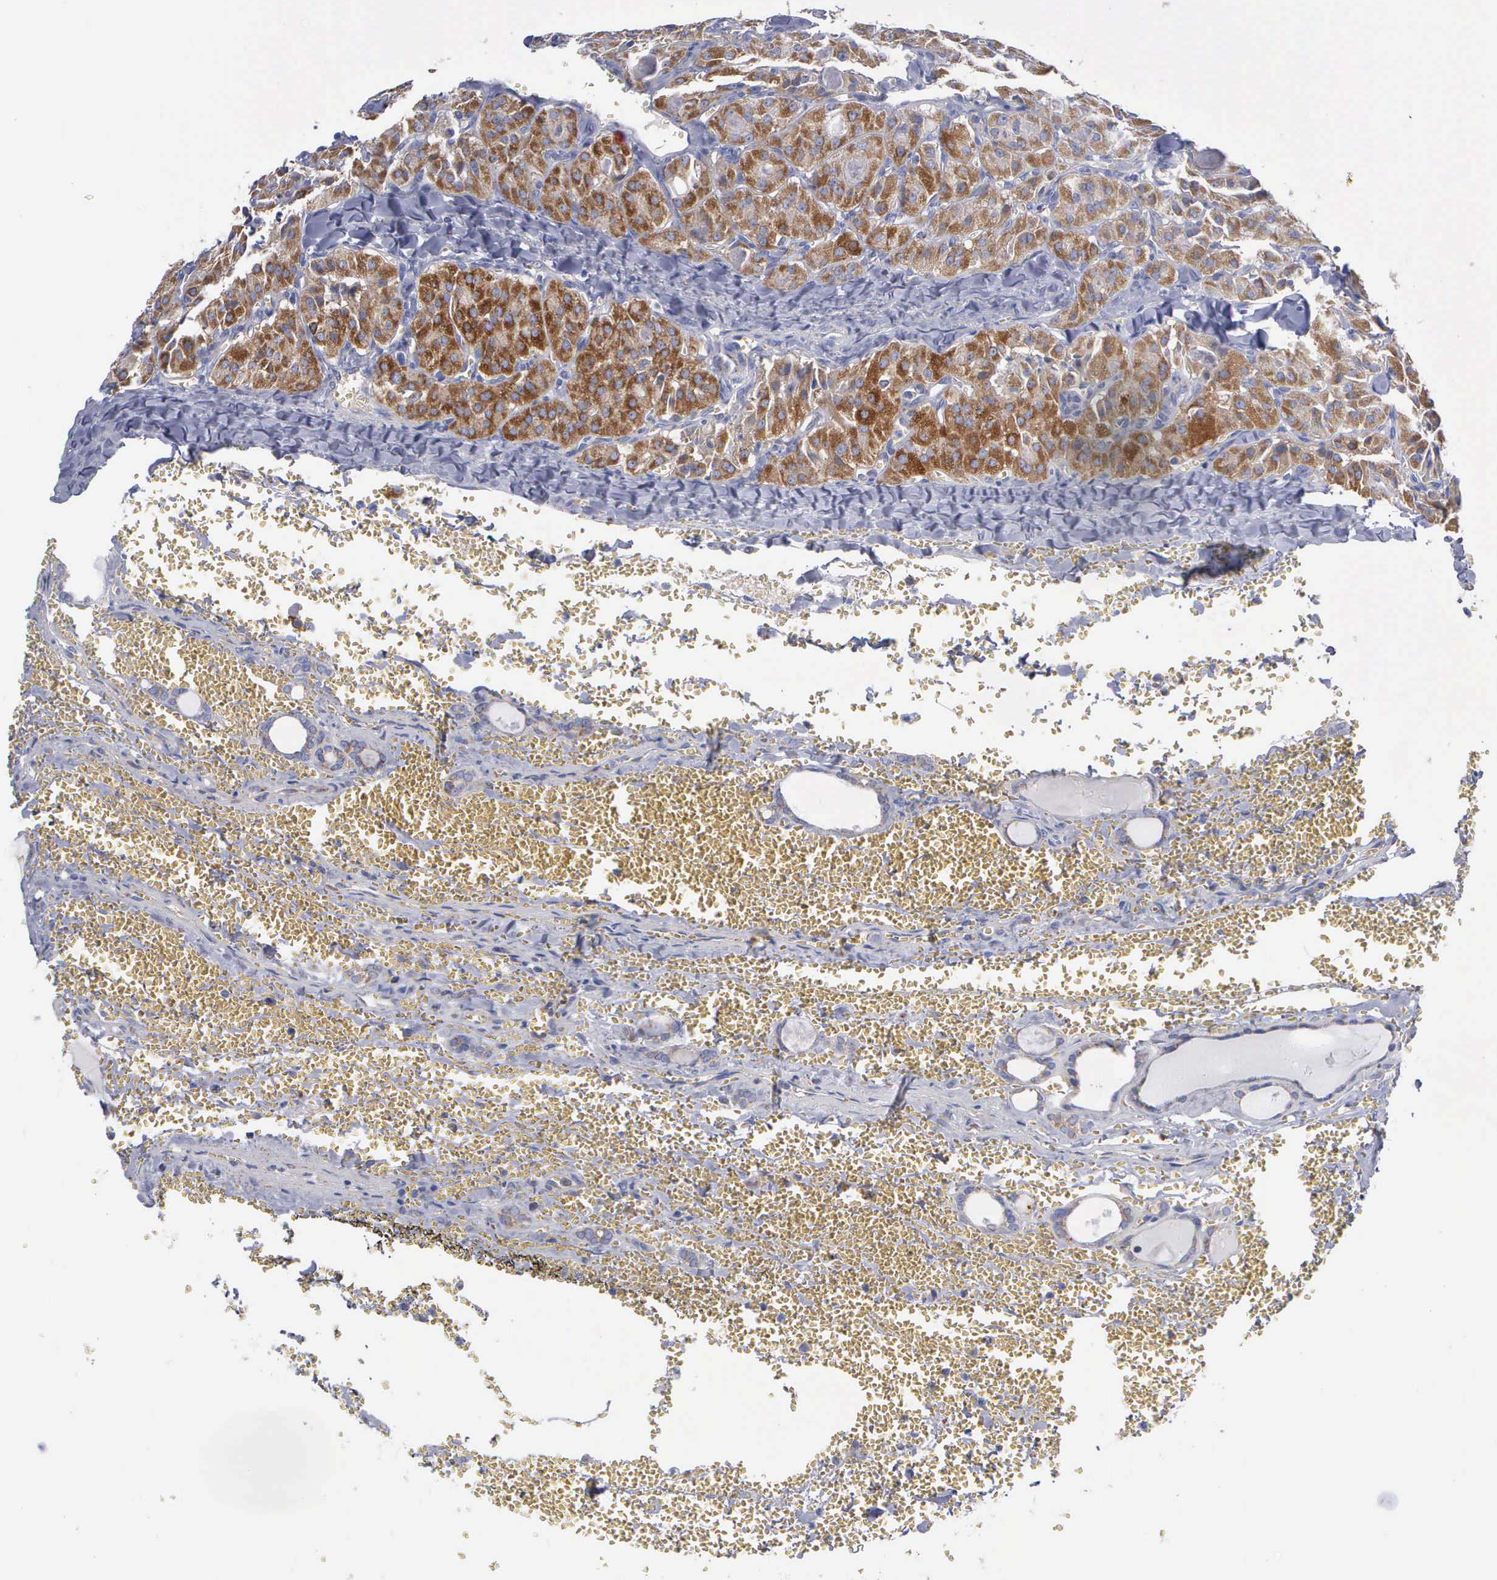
{"staining": {"intensity": "strong", "quantity": ">75%", "location": "cytoplasmic/membranous"}, "tissue": "thyroid cancer", "cell_type": "Tumor cells", "image_type": "cancer", "snomed": [{"axis": "morphology", "description": "Carcinoma, NOS"}, {"axis": "topography", "description": "Thyroid gland"}], "caption": "An immunohistochemistry (IHC) photomicrograph of neoplastic tissue is shown. Protein staining in brown shows strong cytoplasmic/membranous positivity in carcinoma (thyroid) within tumor cells.", "gene": "APOOL", "patient": {"sex": "male", "age": 76}}